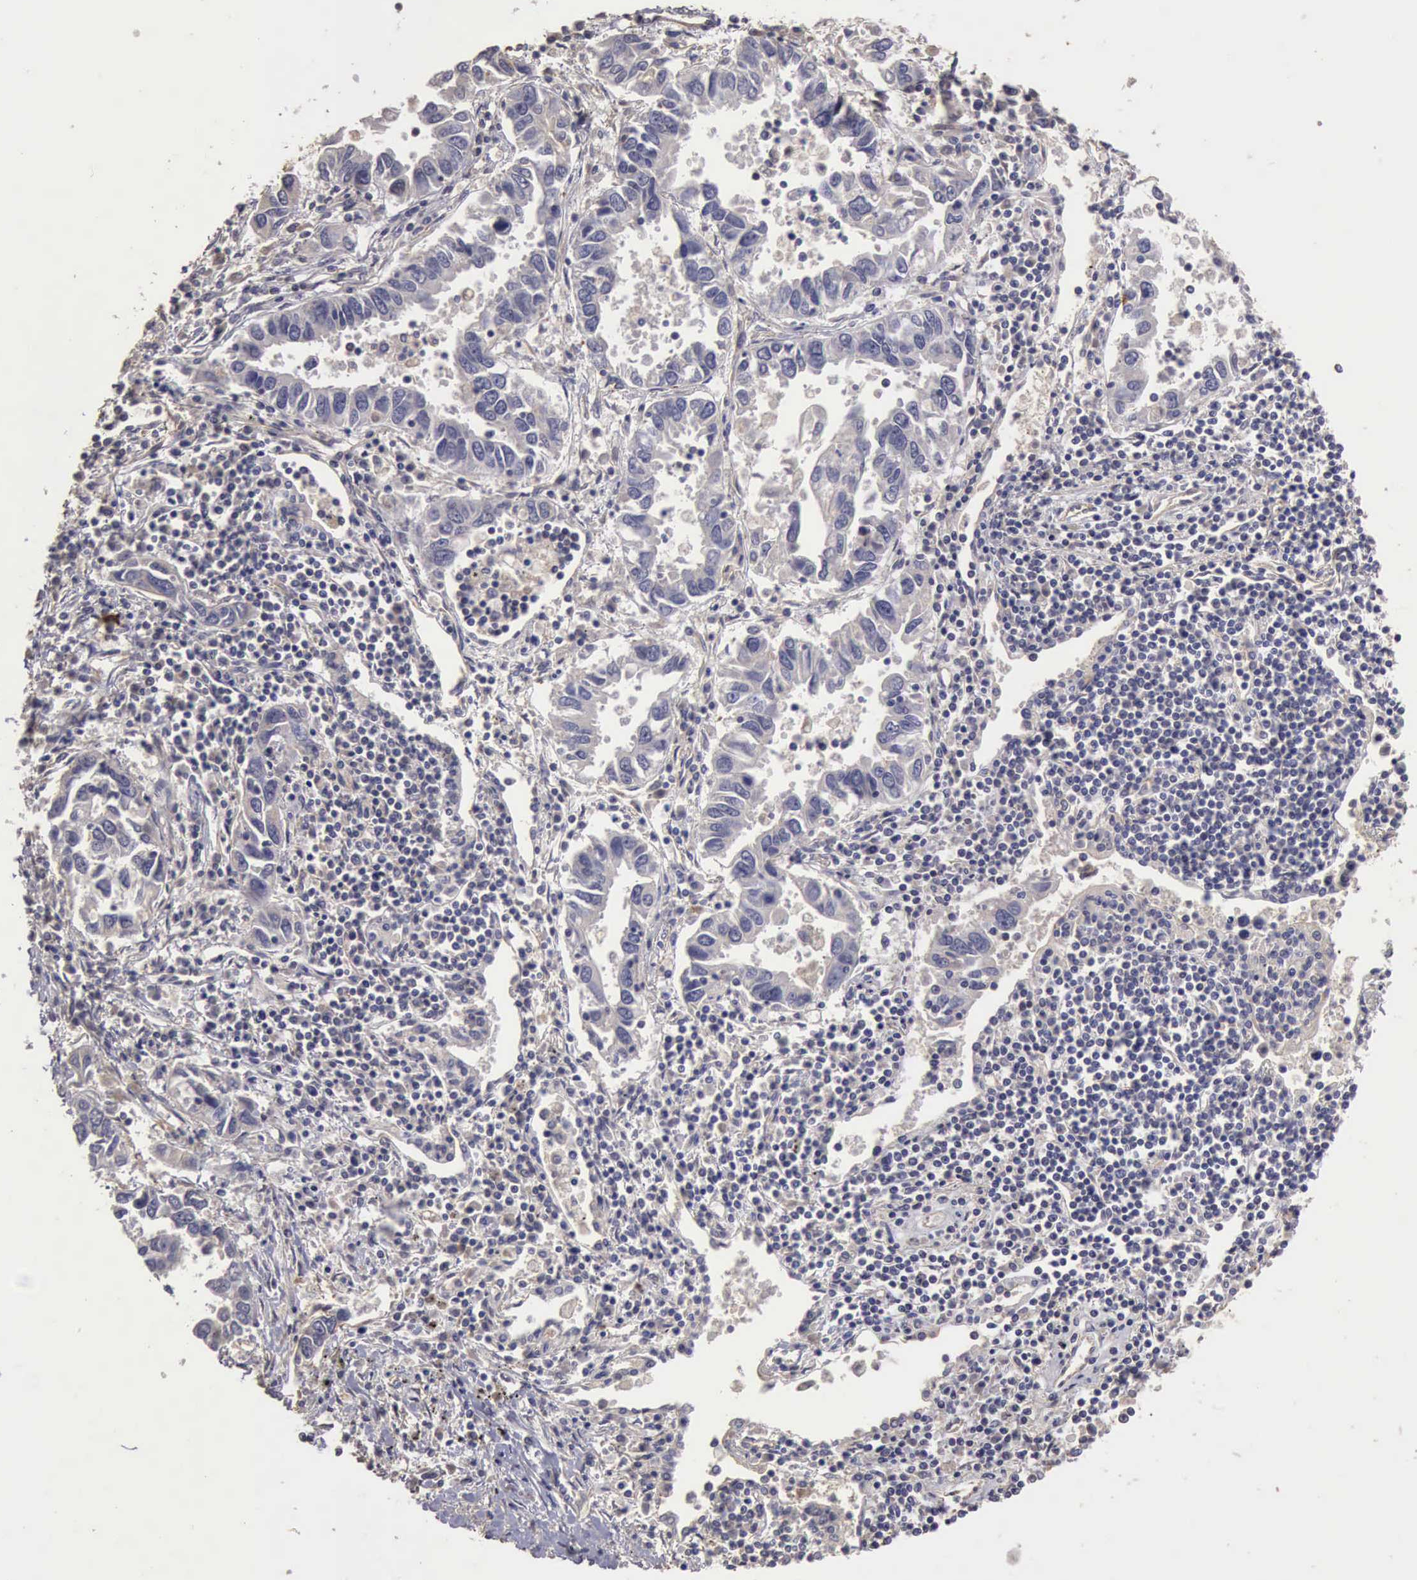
{"staining": {"intensity": "negative", "quantity": "none", "location": "none"}, "tissue": "lung cancer", "cell_type": "Tumor cells", "image_type": "cancer", "snomed": [{"axis": "morphology", "description": "Adenocarcinoma, NOS"}, {"axis": "topography", "description": "Lung"}], "caption": "IHC histopathology image of human lung cancer (adenocarcinoma) stained for a protein (brown), which shows no positivity in tumor cells.", "gene": "BMX", "patient": {"sex": "male", "age": 48}}